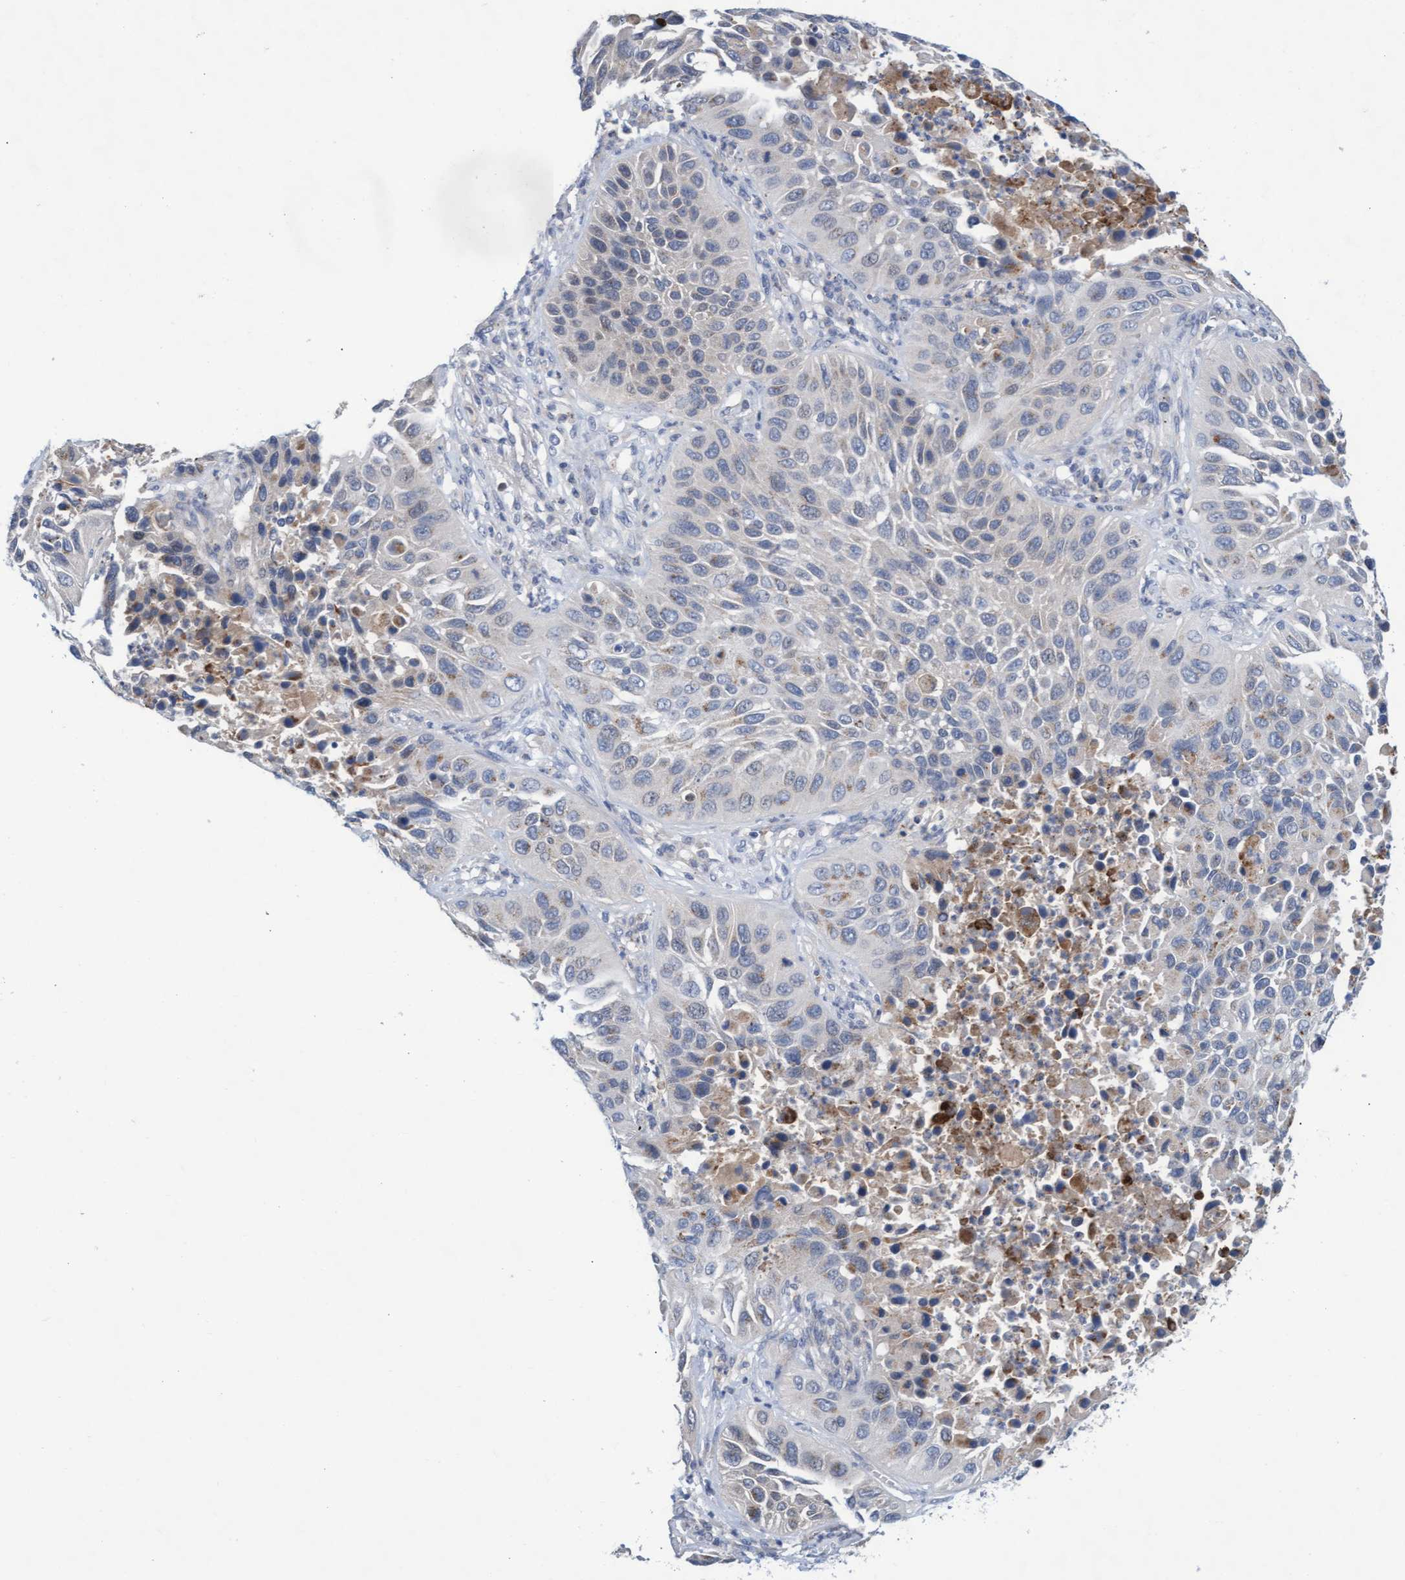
{"staining": {"intensity": "negative", "quantity": "none", "location": "none"}, "tissue": "lung cancer", "cell_type": "Tumor cells", "image_type": "cancer", "snomed": [{"axis": "morphology", "description": "Squamous cell carcinoma, NOS"}, {"axis": "topography", "description": "Lung"}], "caption": "A micrograph of human lung cancer (squamous cell carcinoma) is negative for staining in tumor cells. (DAB immunohistochemistry with hematoxylin counter stain).", "gene": "ABCF2", "patient": {"sex": "female", "age": 76}}